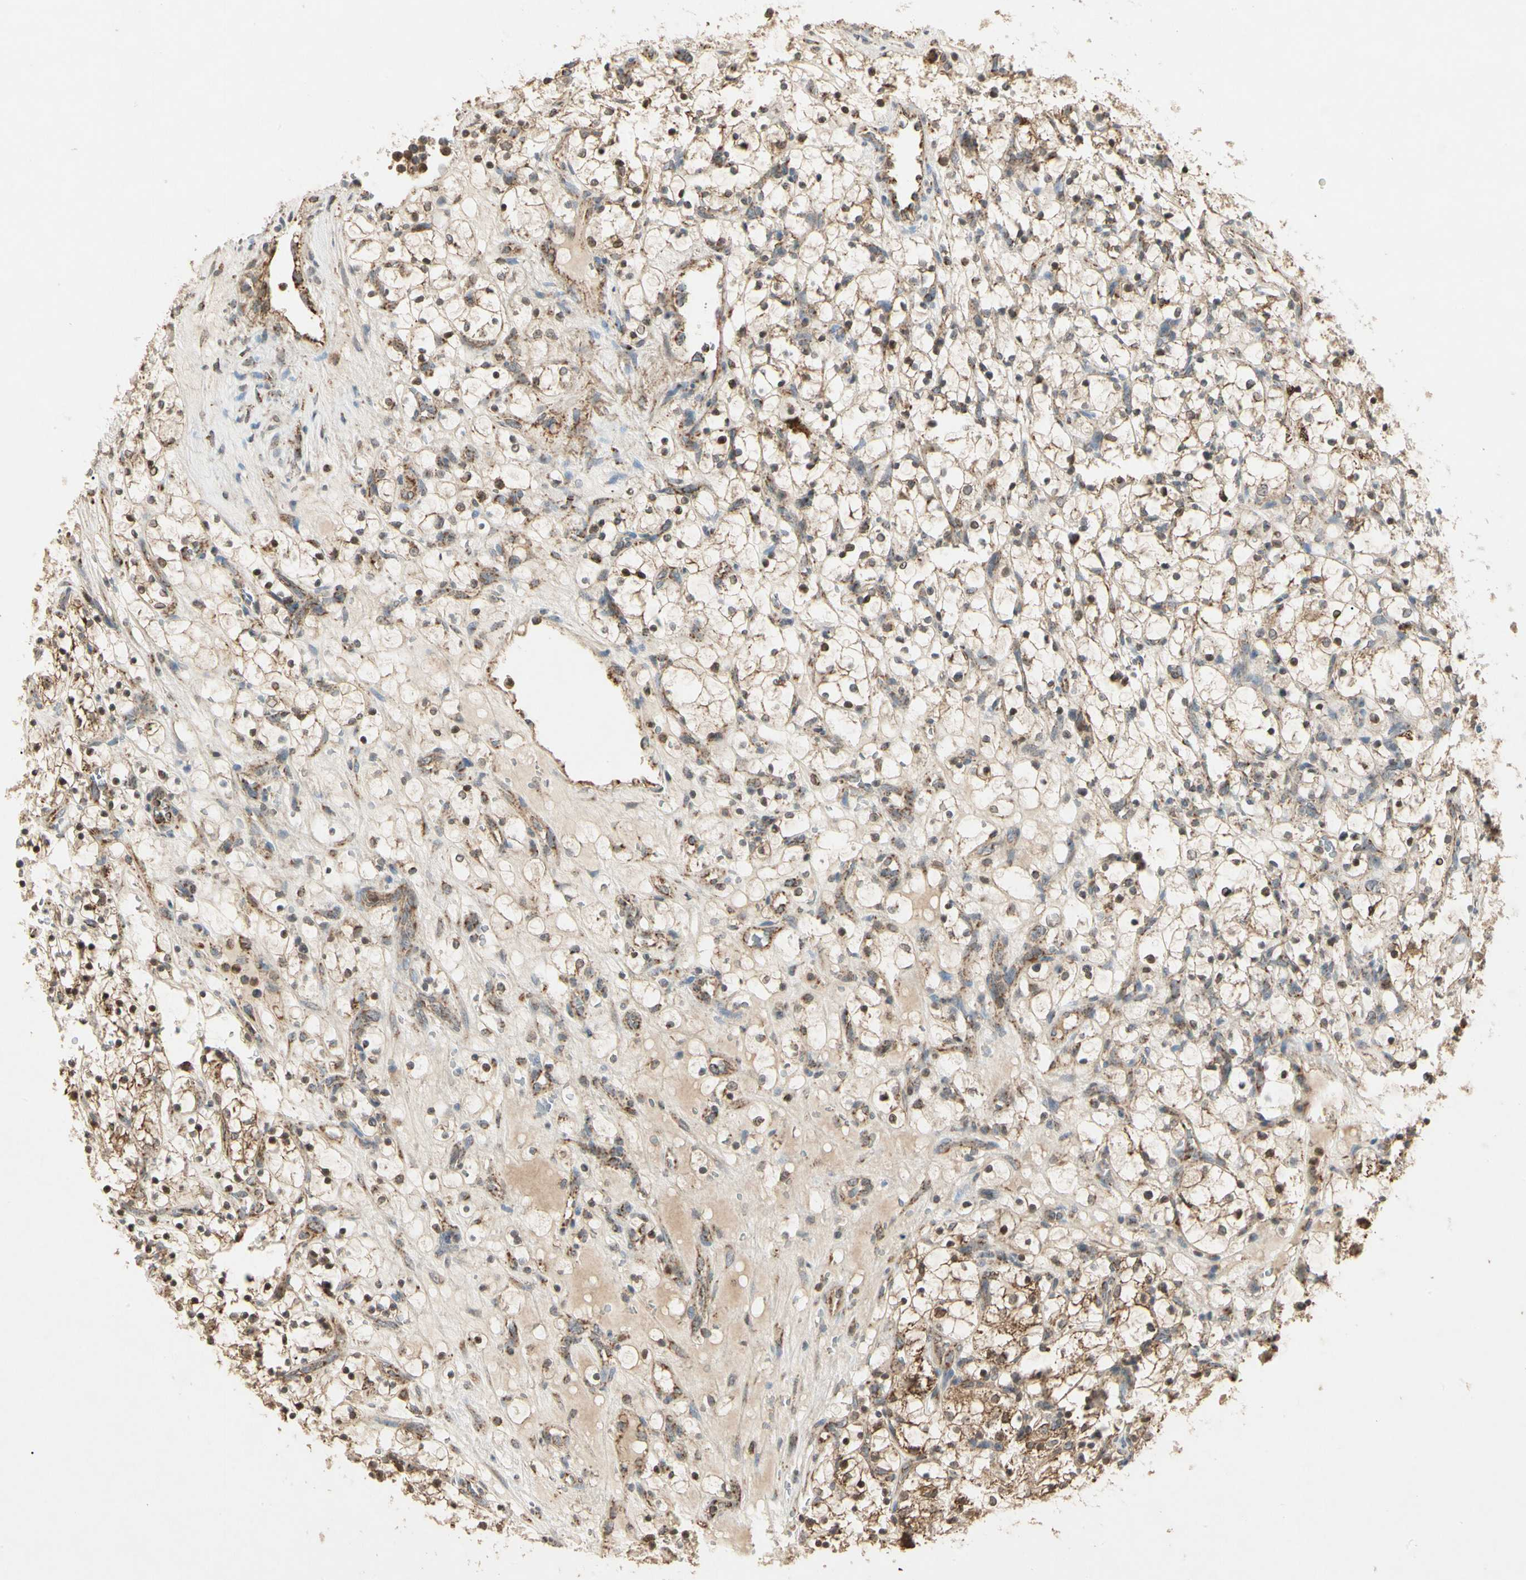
{"staining": {"intensity": "weak", "quantity": ">75%", "location": "cytoplasmic/membranous,nuclear"}, "tissue": "renal cancer", "cell_type": "Tumor cells", "image_type": "cancer", "snomed": [{"axis": "morphology", "description": "Adenocarcinoma, NOS"}, {"axis": "topography", "description": "Kidney"}], "caption": "Immunohistochemical staining of renal cancer (adenocarcinoma) reveals low levels of weak cytoplasmic/membranous and nuclear positivity in about >75% of tumor cells.", "gene": "PRDX5", "patient": {"sex": "female", "age": 69}}